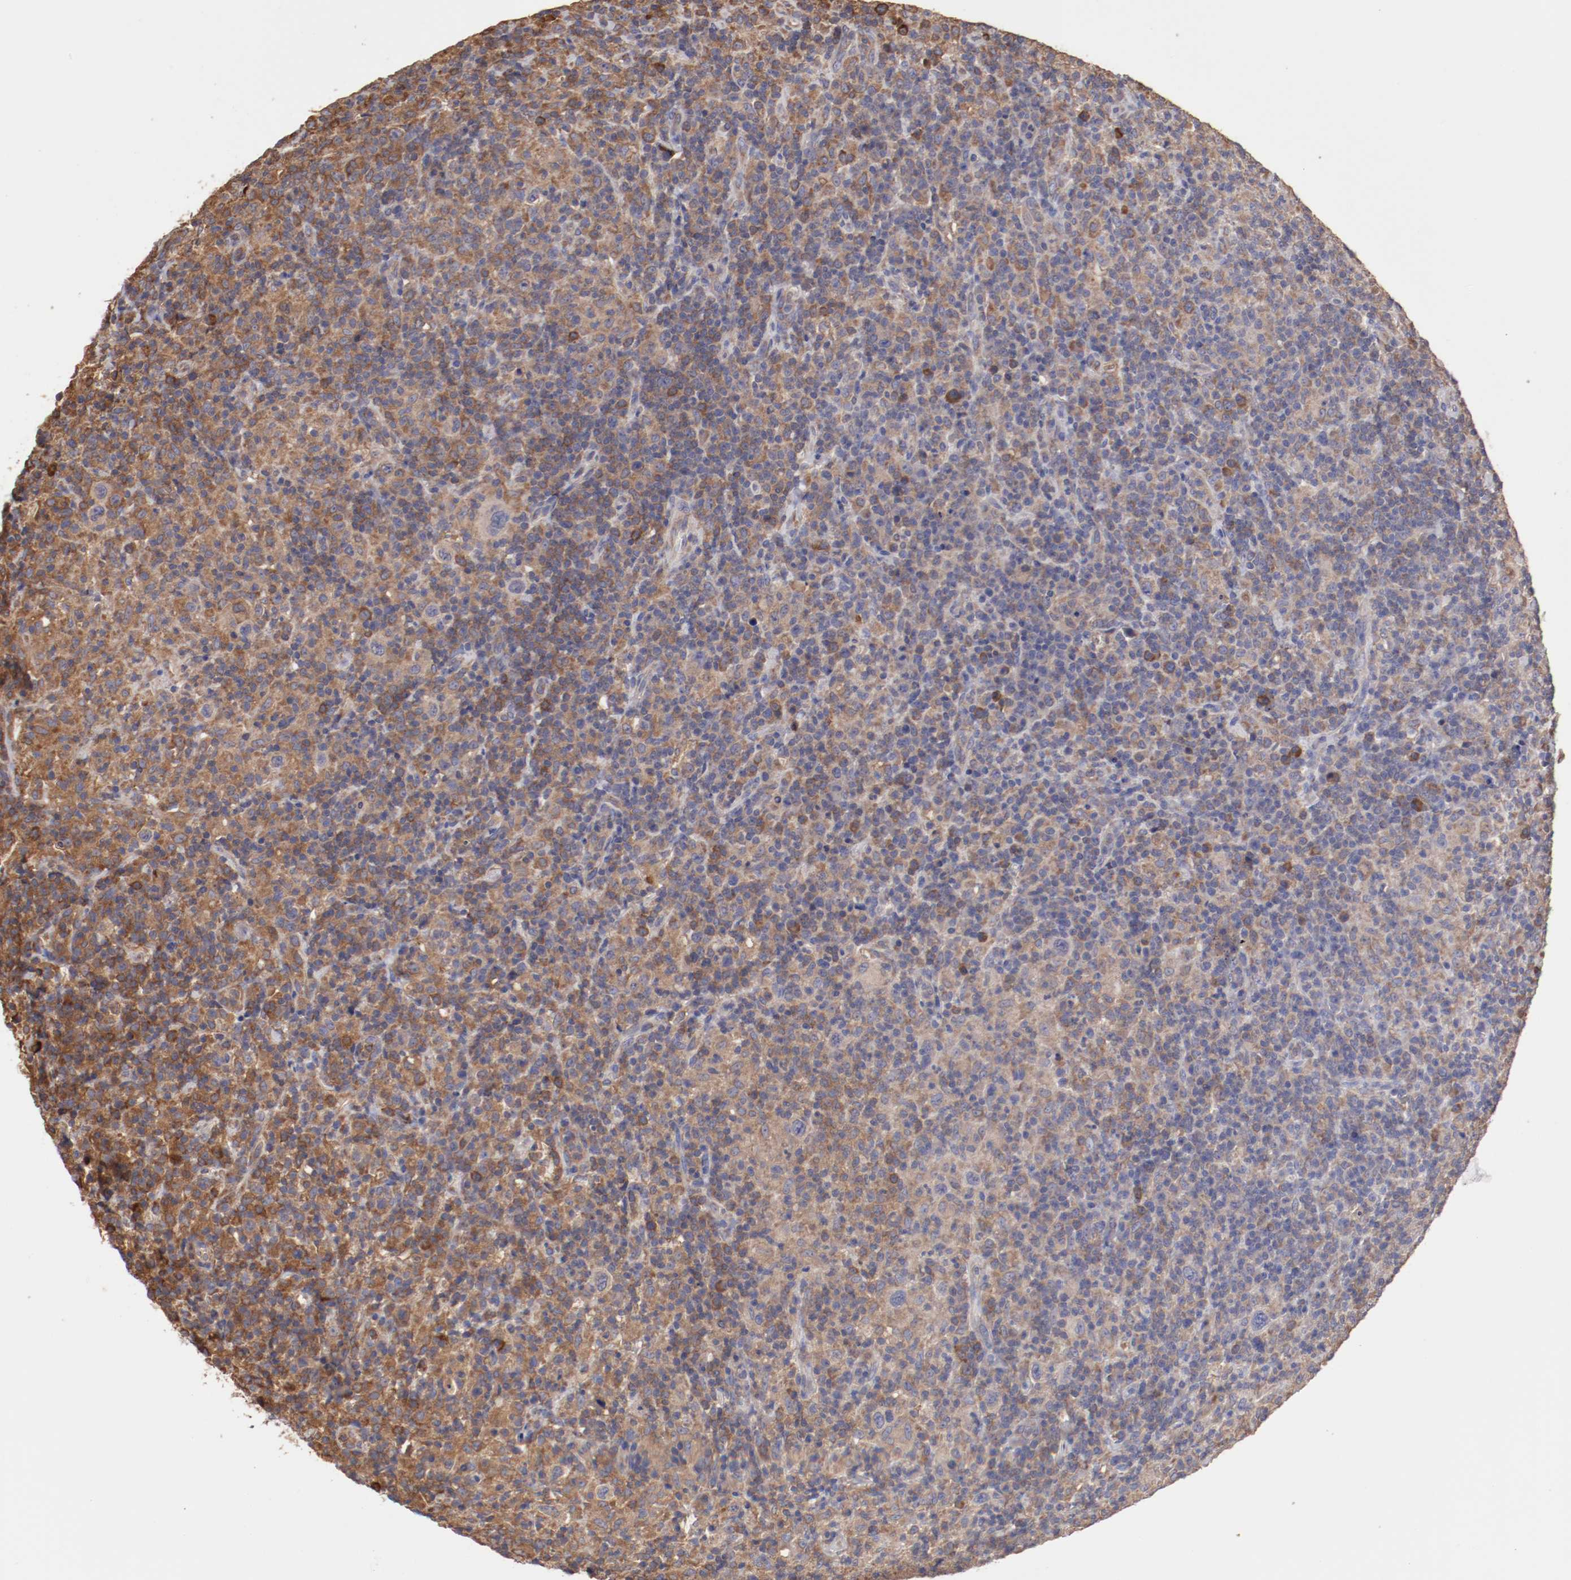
{"staining": {"intensity": "weak", "quantity": "25%-75%", "location": "cytoplasmic/membranous"}, "tissue": "lymphoma", "cell_type": "Tumor cells", "image_type": "cancer", "snomed": [{"axis": "morphology", "description": "Hodgkin's disease, NOS"}, {"axis": "topography", "description": "Lymph node"}], "caption": "A low amount of weak cytoplasmic/membranous expression is seen in about 25%-75% of tumor cells in Hodgkin's disease tissue.", "gene": "NFKBIE", "patient": {"sex": "male", "age": 65}}